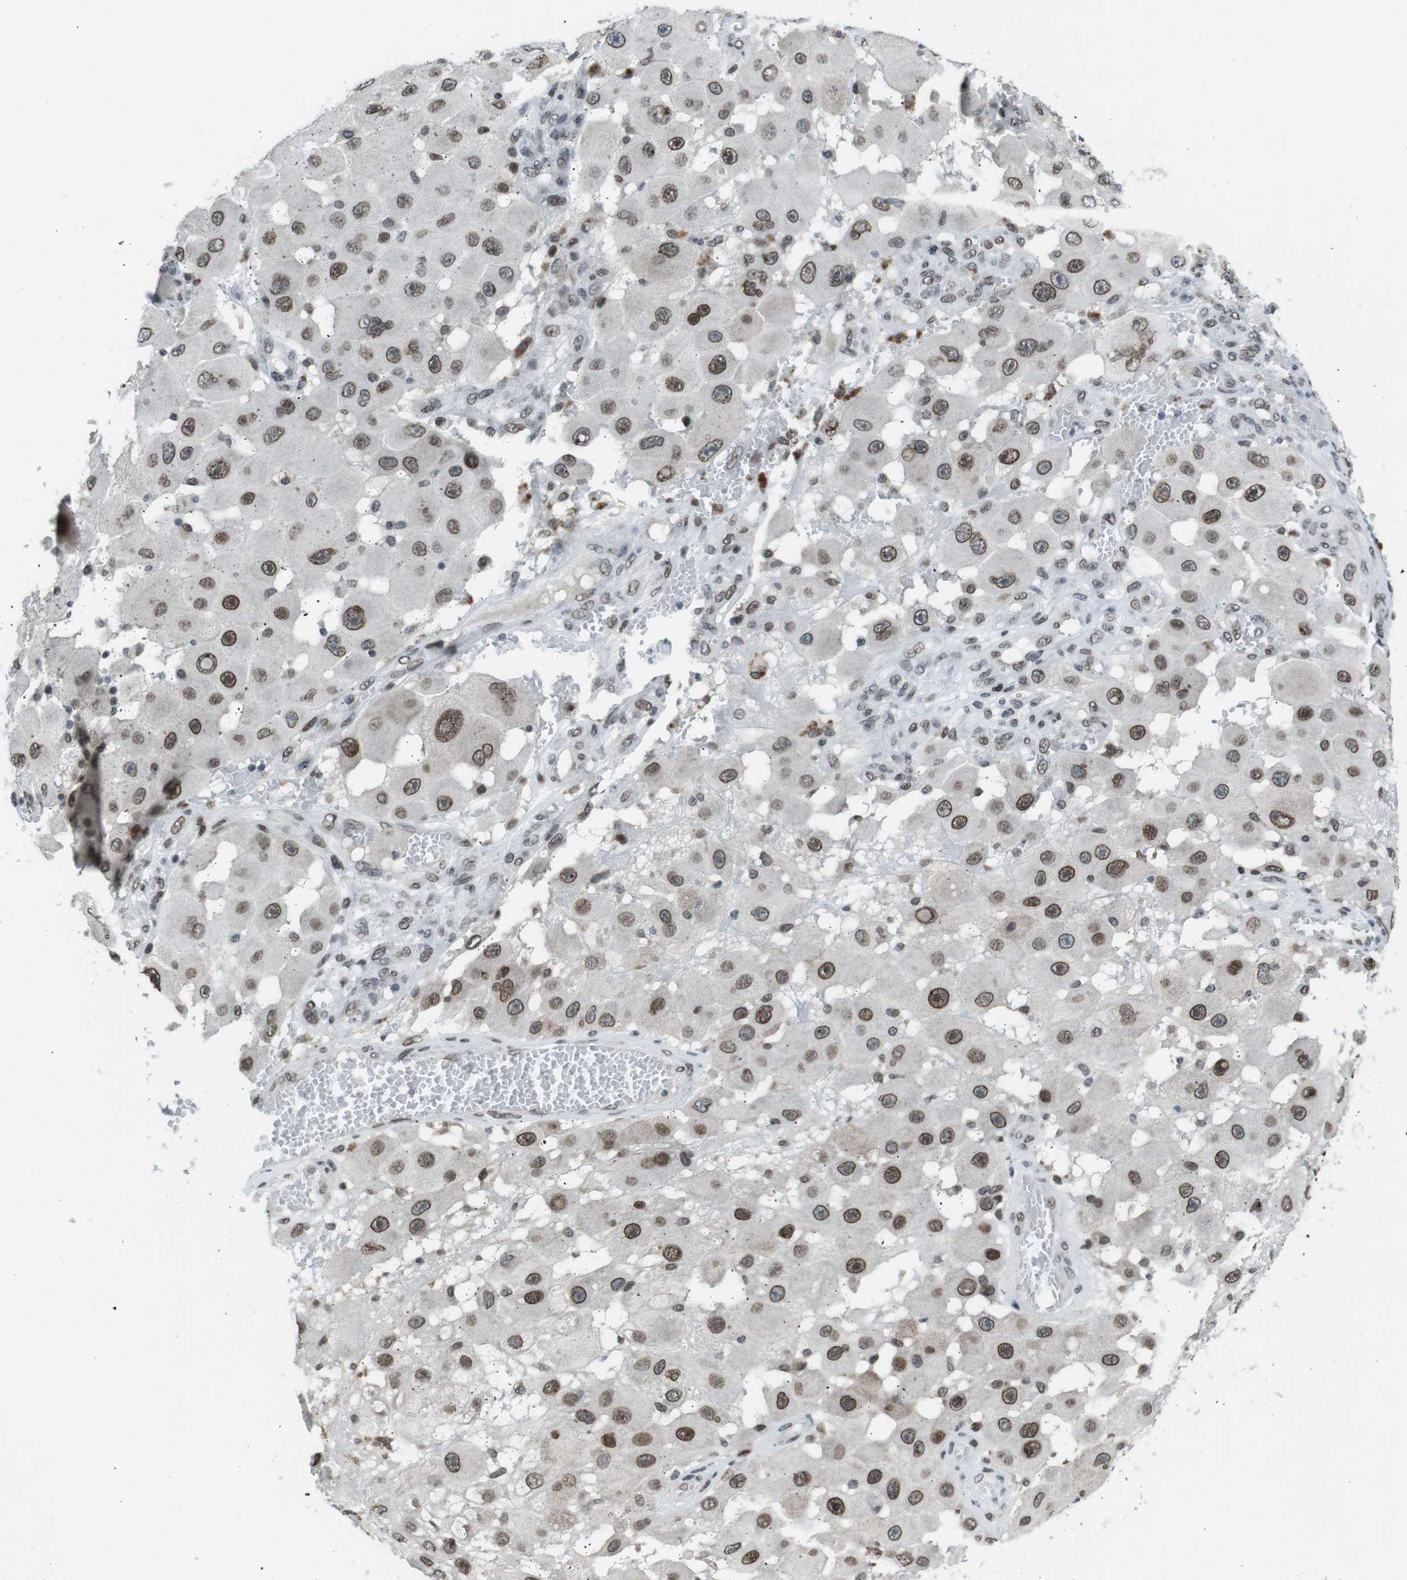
{"staining": {"intensity": "moderate", "quantity": ">75%", "location": "cytoplasmic/membranous,nuclear"}, "tissue": "melanoma", "cell_type": "Tumor cells", "image_type": "cancer", "snomed": [{"axis": "morphology", "description": "Malignant melanoma, NOS"}, {"axis": "topography", "description": "Skin"}], "caption": "IHC image of neoplastic tissue: malignant melanoma stained using immunohistochemistry displays medium levels of moderate protein expression localized specifically in the cytoplasmic/membranous and nuclear of tumor cells, appearing as a cytoplasmic/membranous and nuclear brown color.", "gene": "MAD1L1", "patient": {"sex": "female", "age": 81}}